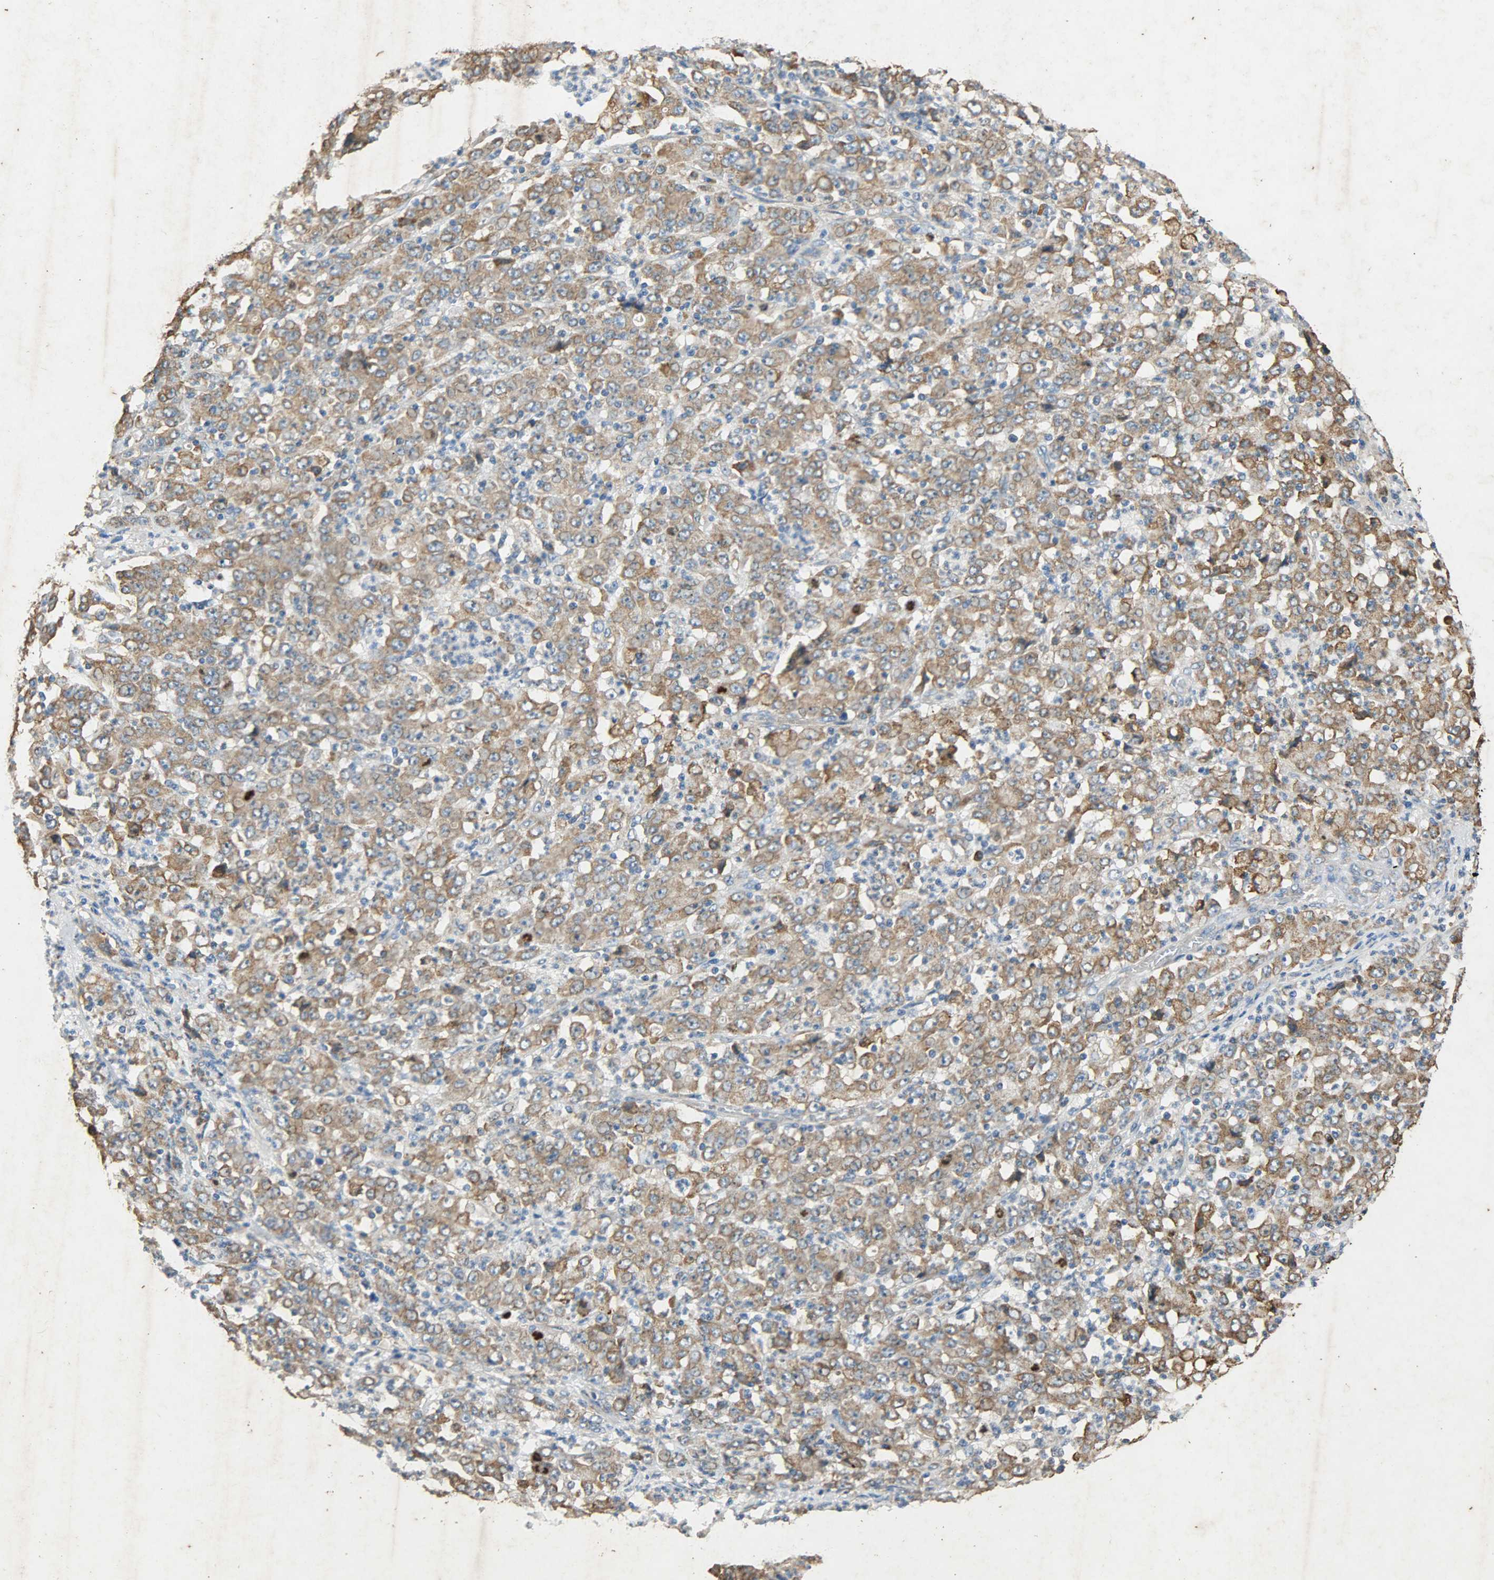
{"staining": {"intensity": "moderate", "quantity": ">75%", "location": "cytoplasmic/membranous"}, "tissue": "stomach cancer", "cell_type": "Tumor cells", "image_type": "cancer", "snomed": [{"axis": "morphology", "description": "Adenocarcinoma, NOS"}, {"axis": "topography", "description": "Stomach, lower"}], "caption": "Human stomach cancer stained for a protein (brown) reveals moderate cytoplasmic/membranous positive positivity in about >75% of tumor cells.", "gene": "HSPA5", "patient": {"sex": "female", "age": 71}}